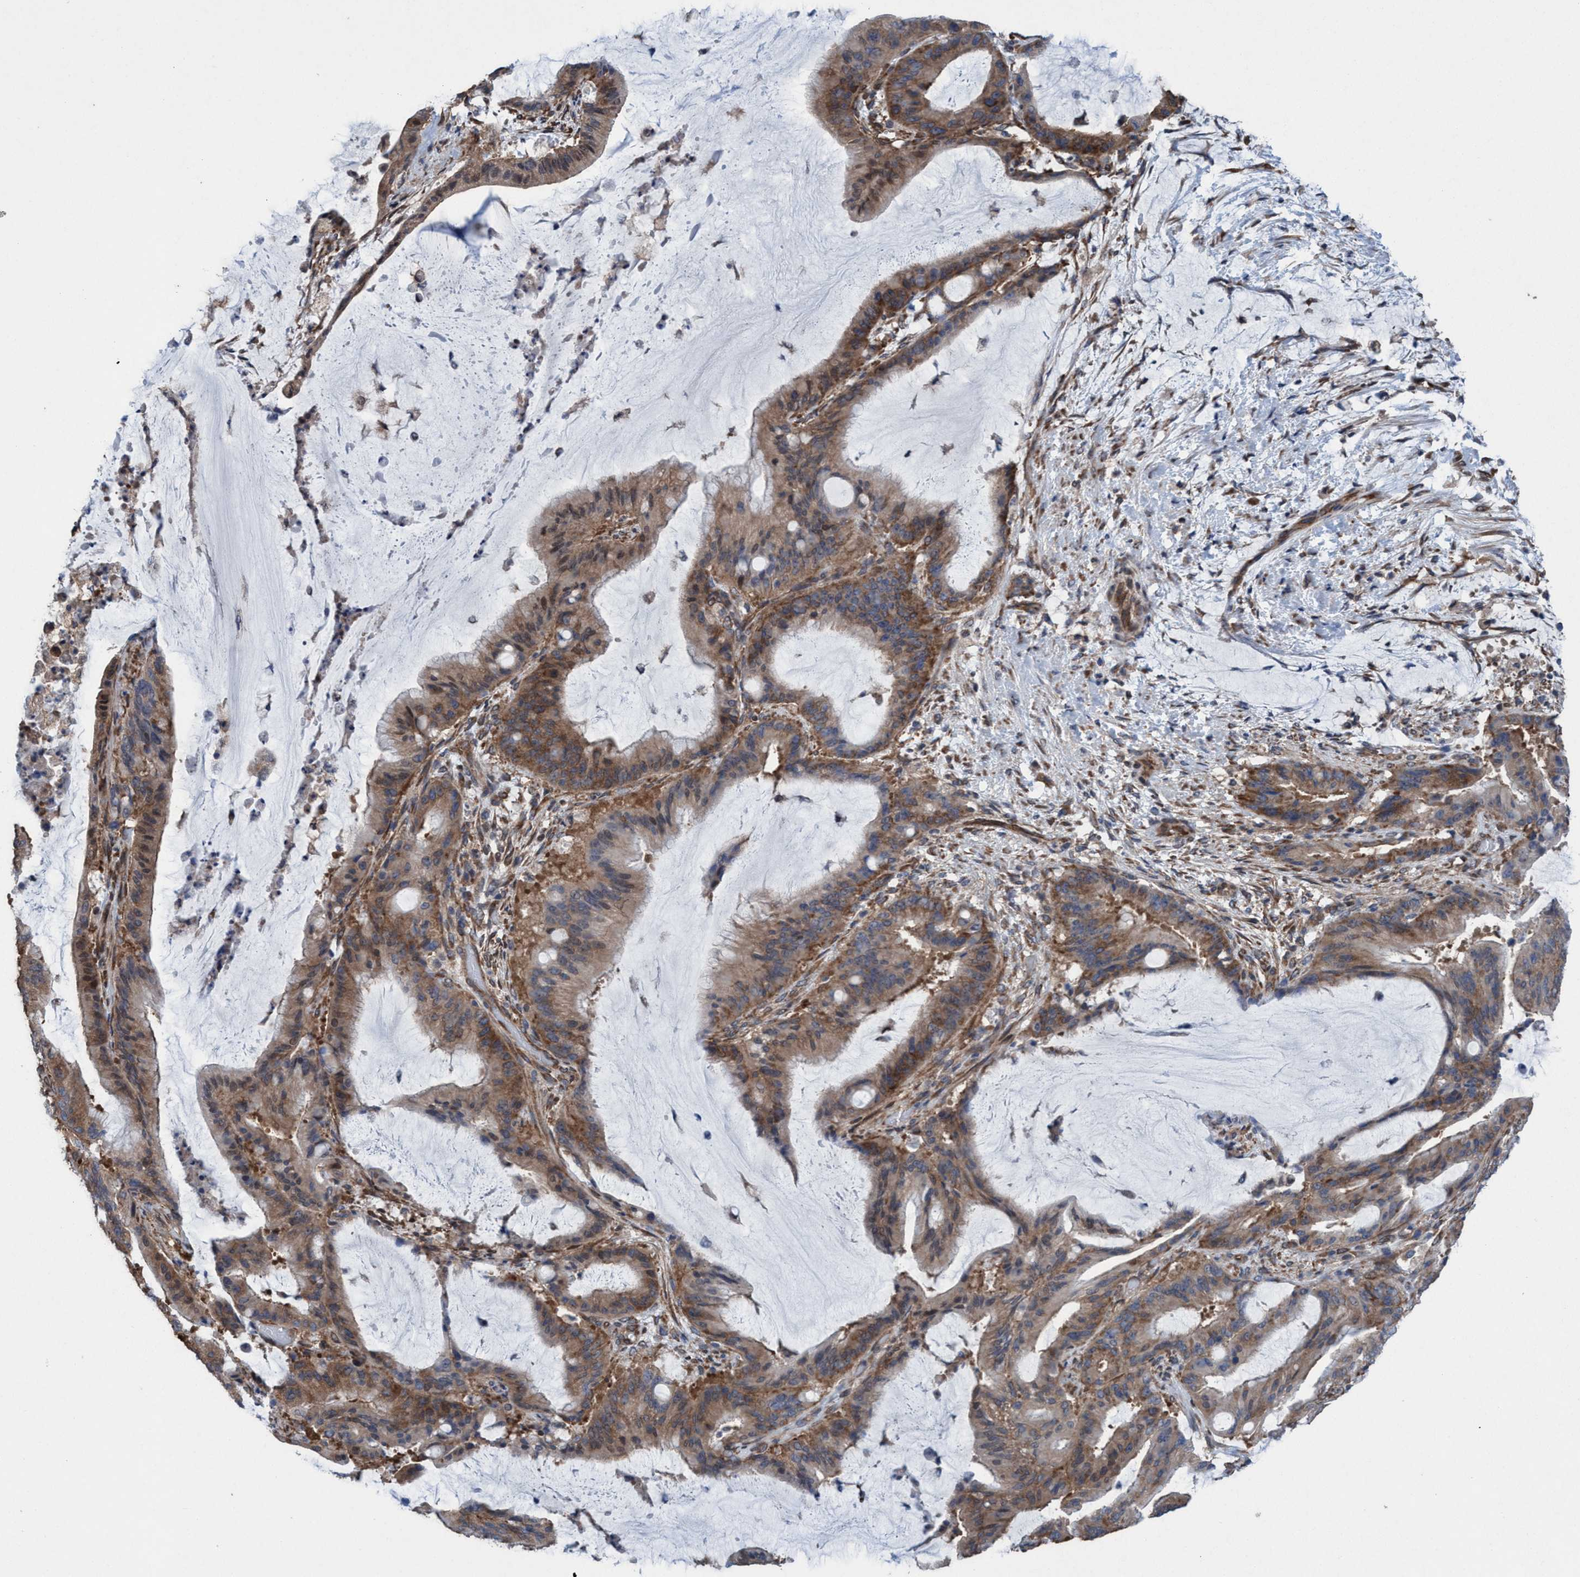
{"staining": {"intensity": "moderate", "quantity": ">75%", "location": "cytoplasmic/membranous,nuclear"}, "tissue": "liver cancer", "cell_type": "Tumor cells", "image_type": "cancer", "snomed": [{"axis": "morphology", "description": "Normal tissue, NOS"}, {"axis": "morphology", "description": "Cholangiocarcinoma"}, {"axis": "topography", "description": "Liver"}, {"axis": "topography", "description": "Peripheral nerve tissue"}], "caption": "Protein staining shows moderate cytoplasmic/membranous and nuclear staining in about >75% of tumor cells in cholangiocarcinoma (liver).", "gene": "METAP2", "patient": {"sex": "female", "age": 73}}